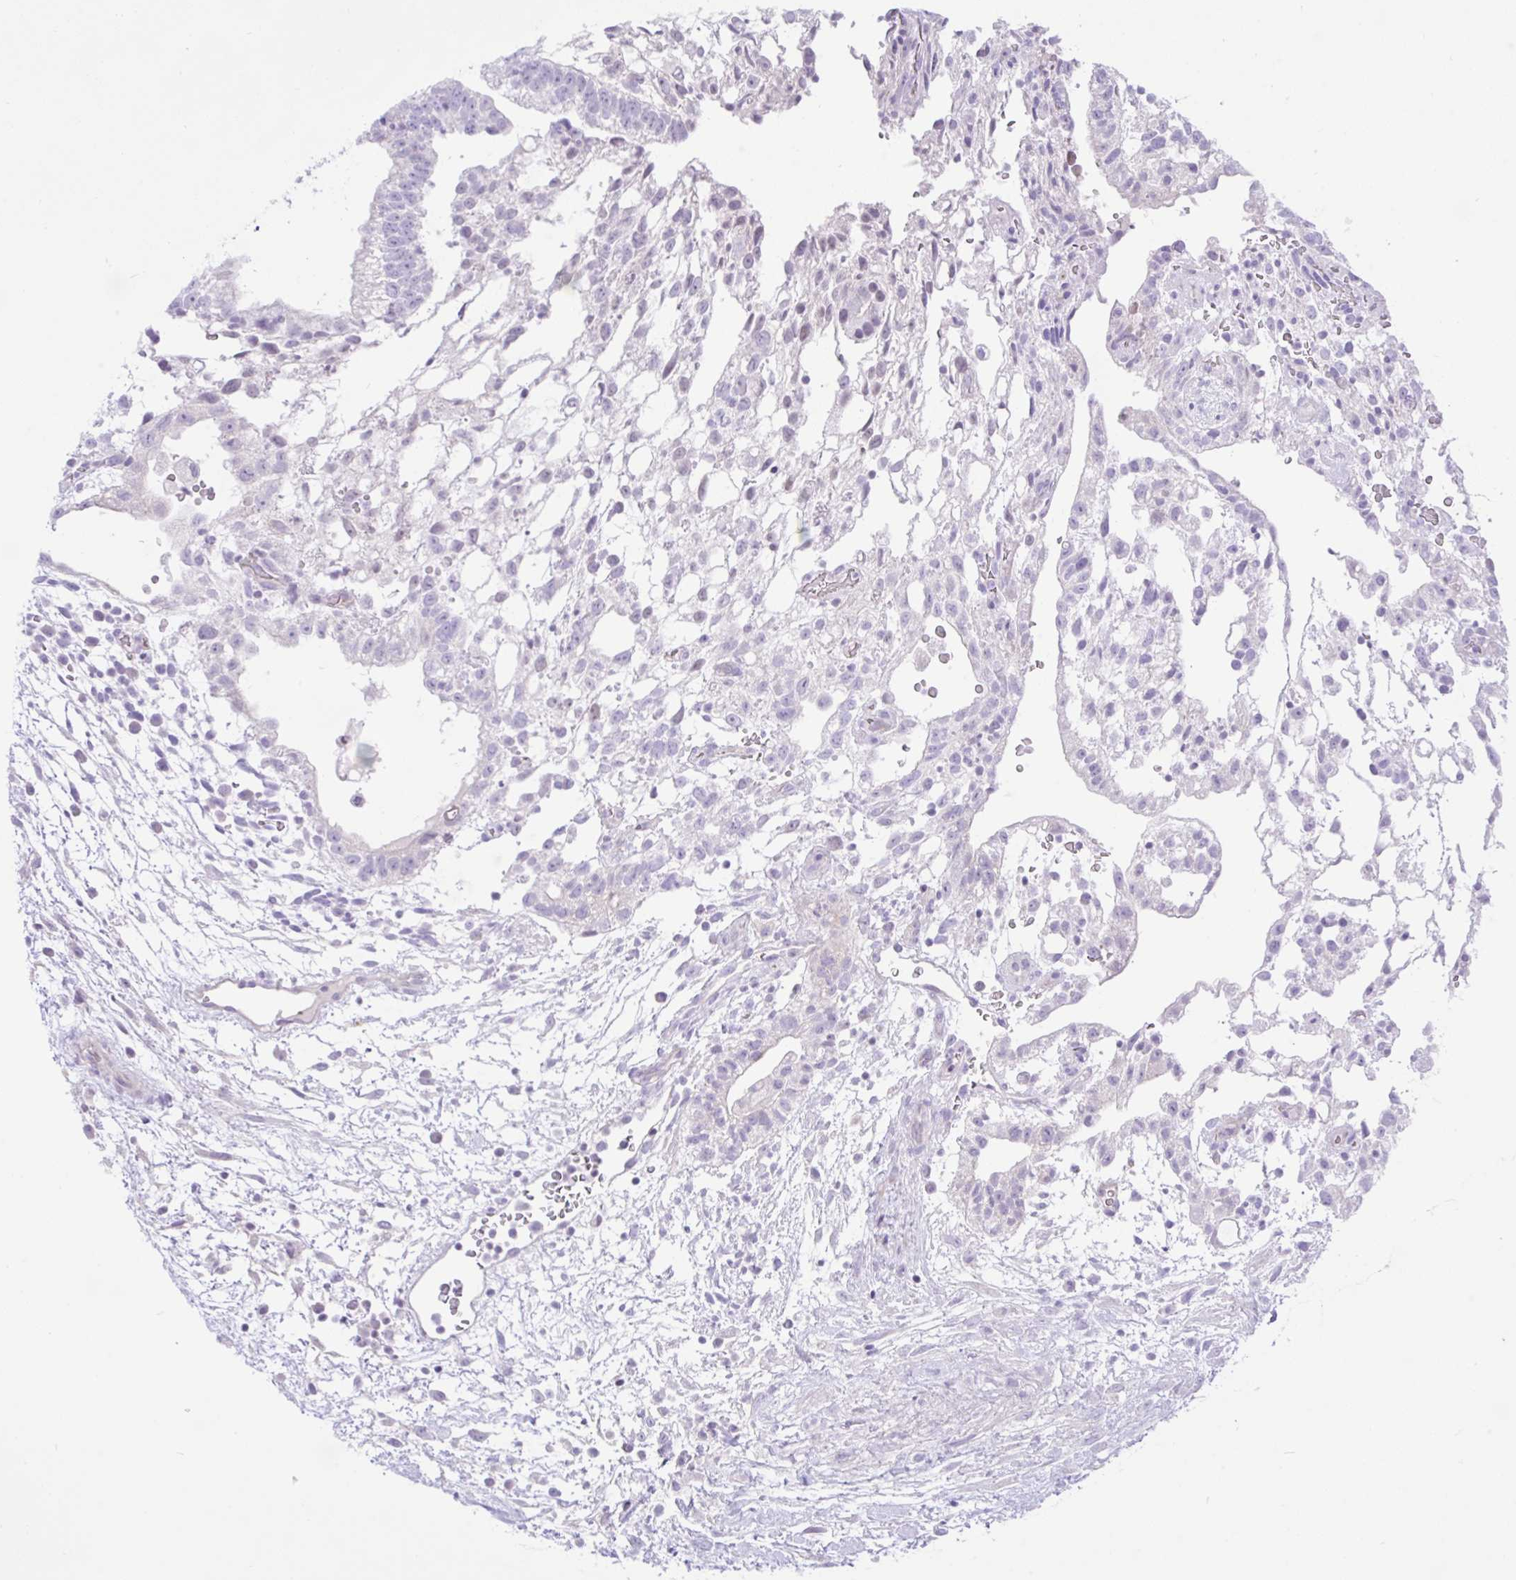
{"staining": {"intensity": "weak", "quantity": "<25%", "location": "nuclear"}, "tissue": "testis cancer", "cell_type": "Tumor cells", "image_type": "cancer", "snomed": [{"axis": "morphology", "description": "Carcinoma, Embryonal, NOS"}, {"axis": "topography", "description": "Testis"}], "caption": "Protein analysis of testis cancer (embryonal carcinoma) shows no significant staining in tumor cells.", "gene": "ZNF101", "patient": {"sex": "male", "age": 32}}